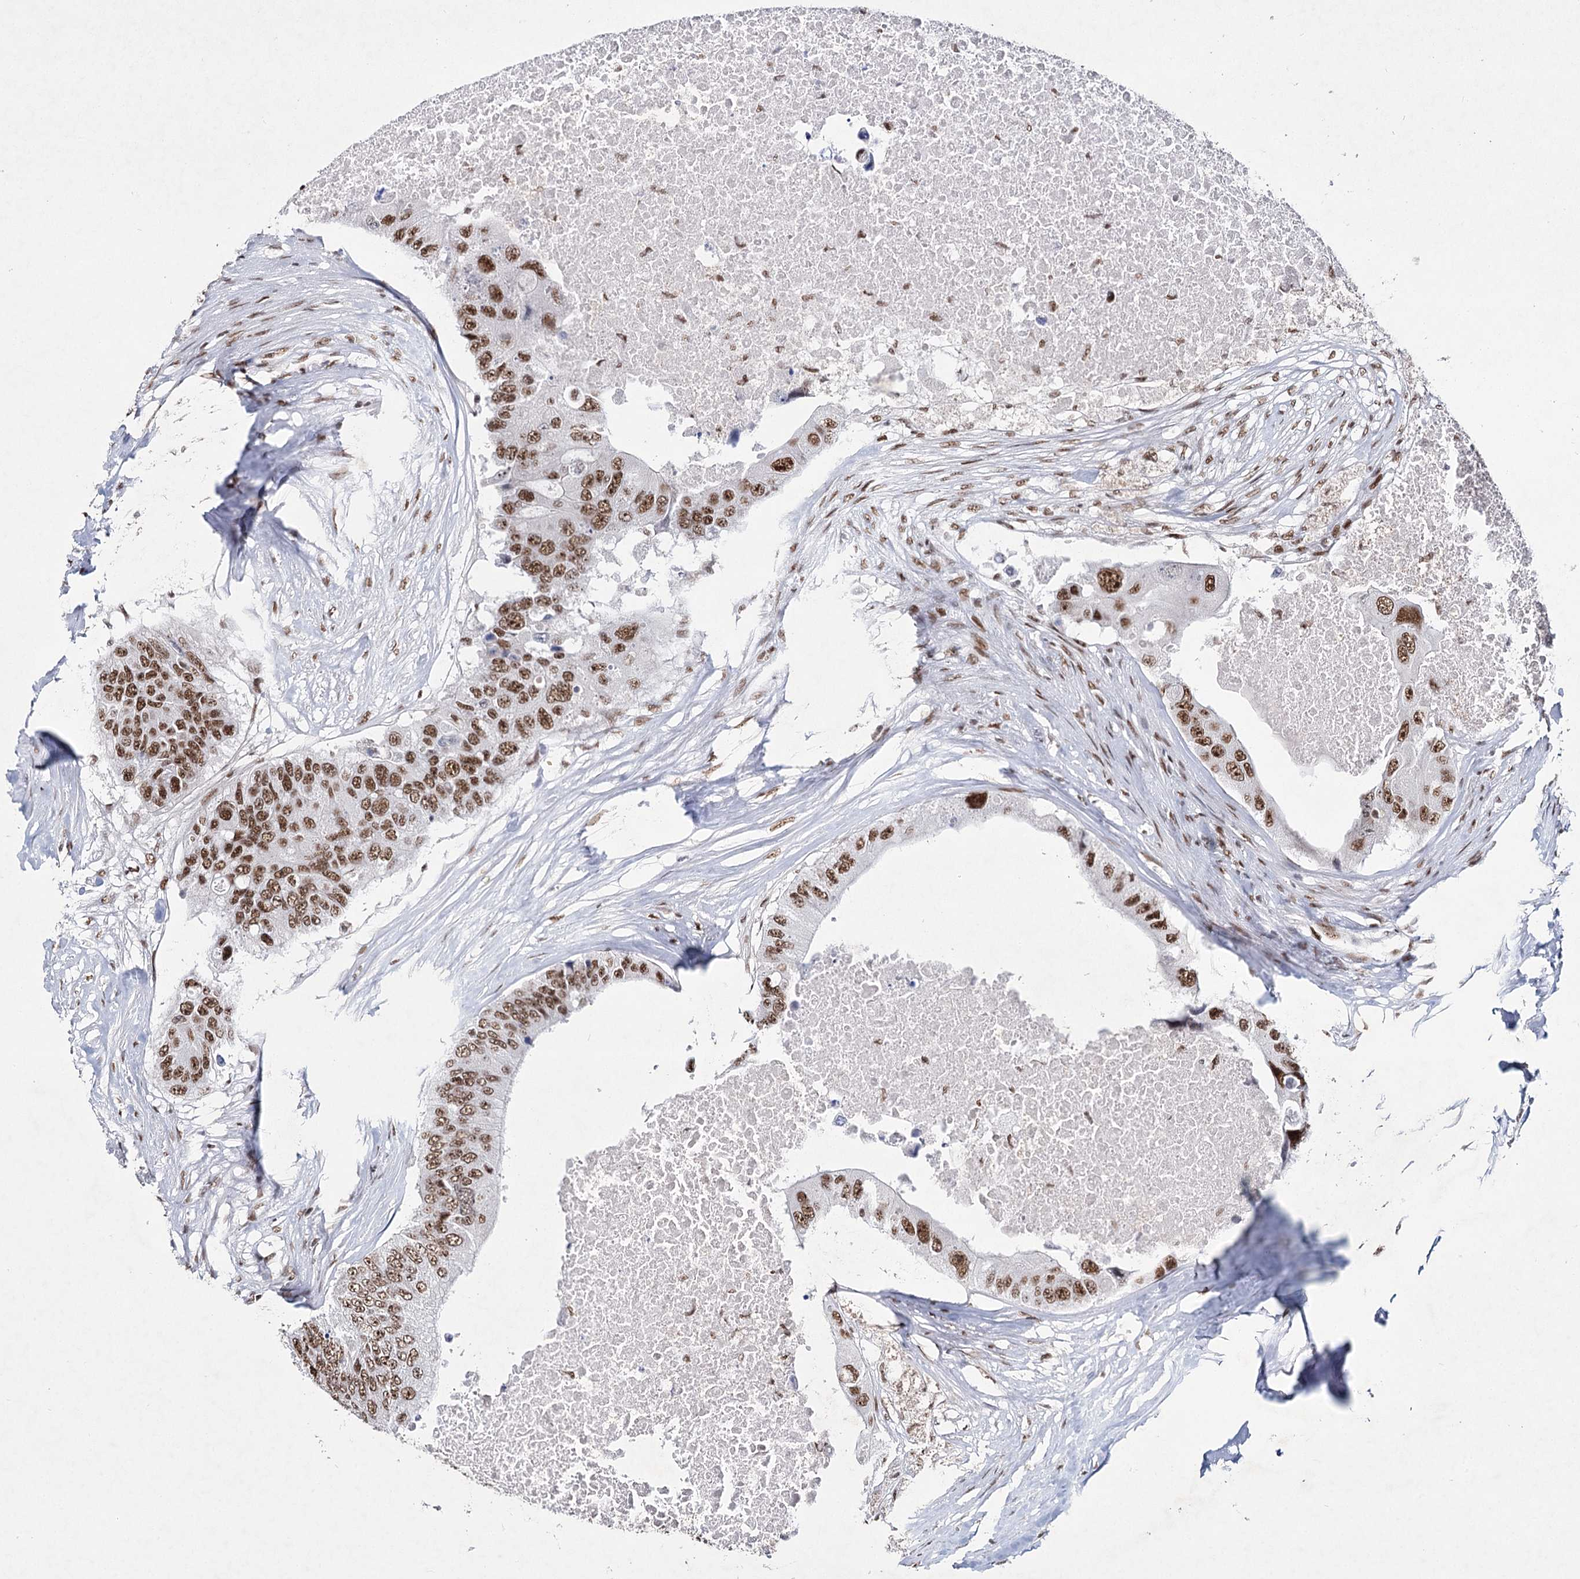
{"staining": {"intensity": "moderate", "quantity": ">75%", "location": "nuclear"}, "tissue": "colorectal cancer", "cell_type": "Tumor cells", "image_type": "cancer", "snomed": [{"axis": "morphology", "description": "Adenocarcinoma, NOS"}, {"axis": "topography", "description": "Colon"}], "caption": "Colorectal adenocarcinoma tissue shows moderate nuclear expression in about >75% of tumor cells", "gene": "SCAF8", "patient": {"sex": "male", "age": 71}}